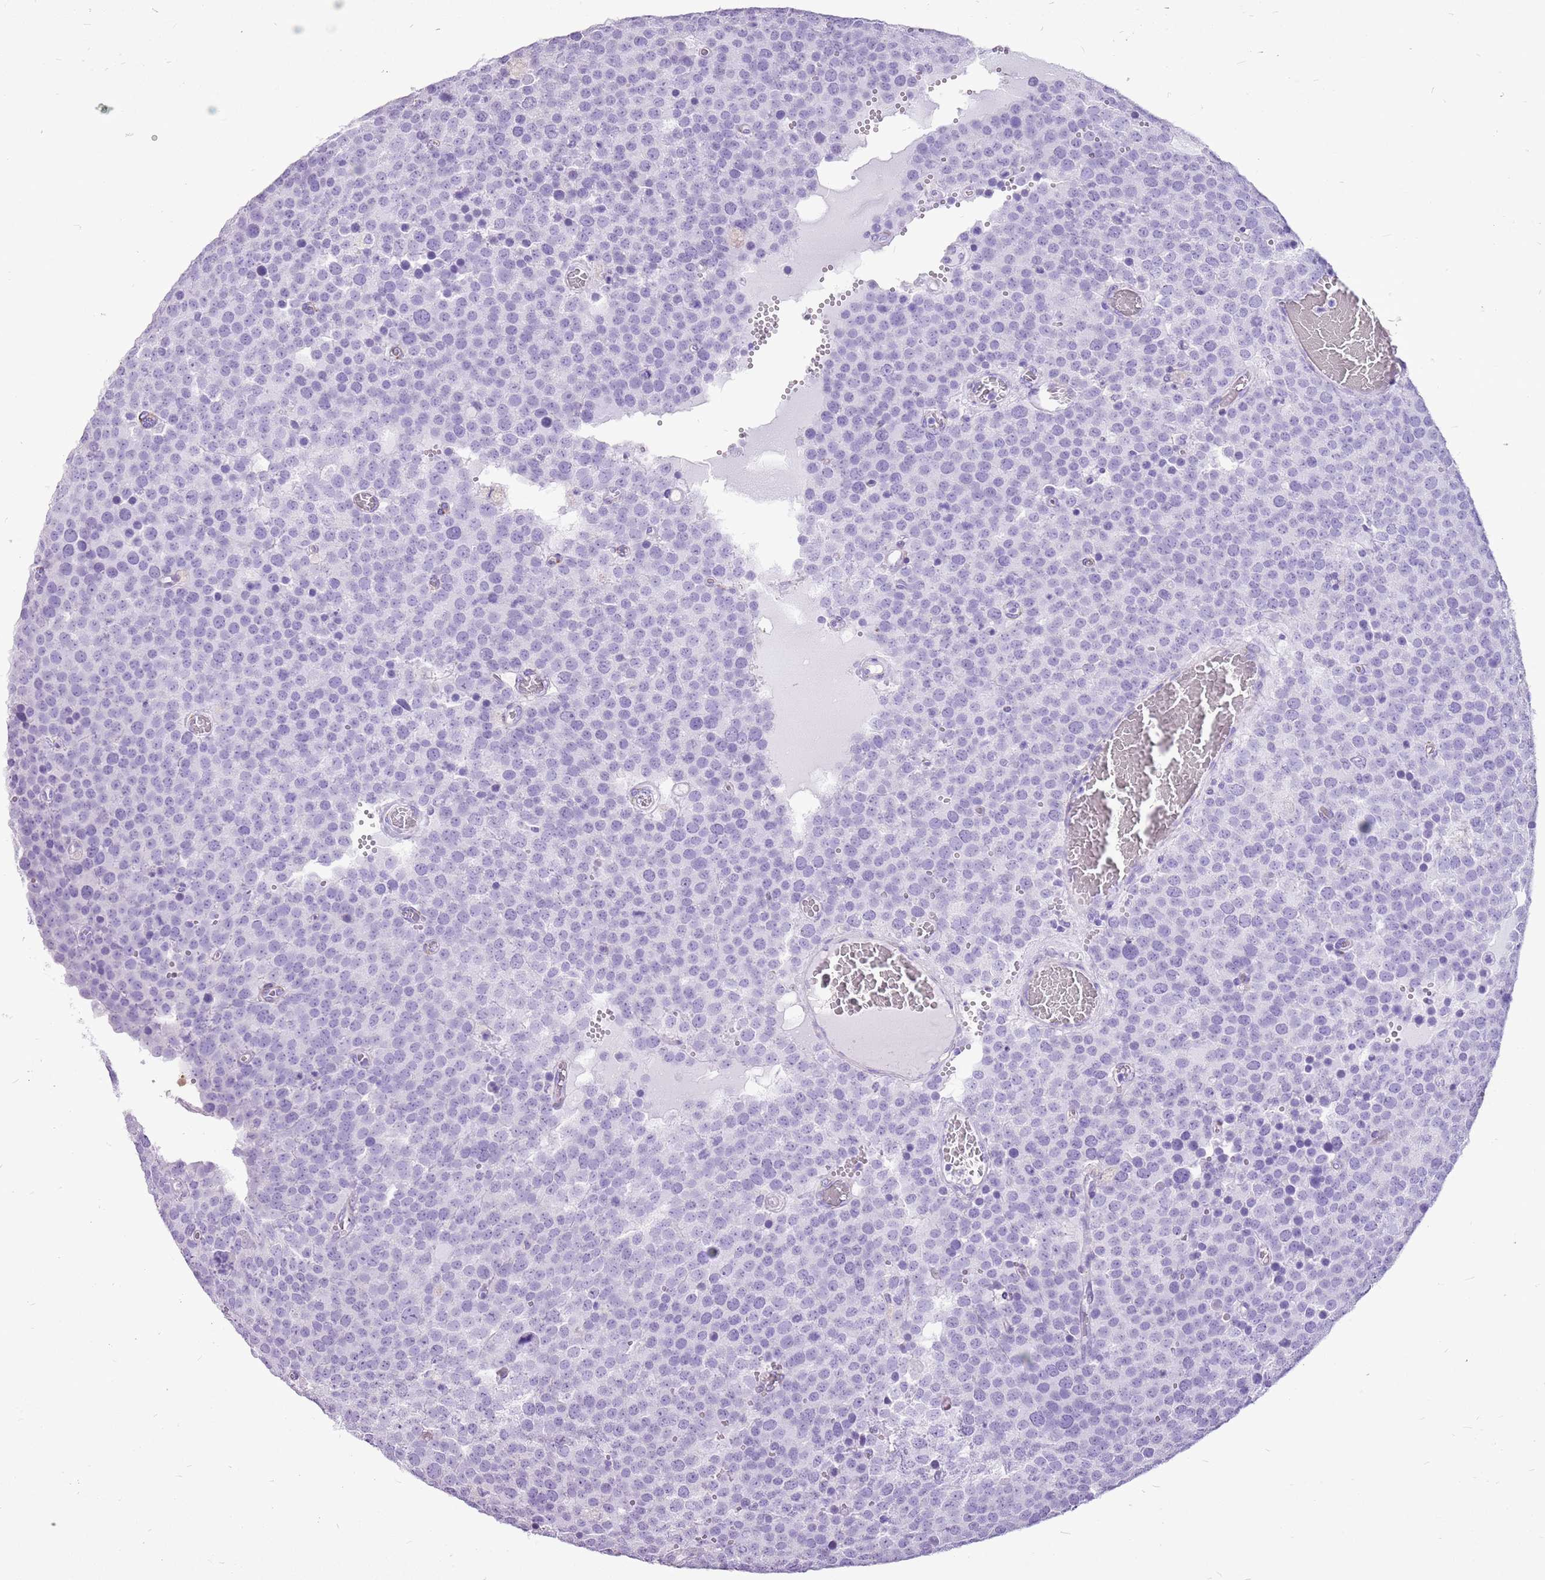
{"staining": {"intensity": "negative", "quantity": "none", "location": "none"}, "tissue": "testis cancer", "cell_type": "Tumor cells", "image_type": "cancer", "snomed": [{"axis": "morphology", "description": "Normal tissue, NOS"}, {"axis": "morphology", "description": "Seminoma, NOS"}, {"axis": "topography", "description": "Testis"}], "caption": "Testis cancer was stained to show a protein in brown. There is no significant positivity in tumor cells. (DAB immunohistochemistry (IHC) with hematoxylin counter stain).", "gene": "ACSS3", "patient": {"sex": "male", "age": 71}}